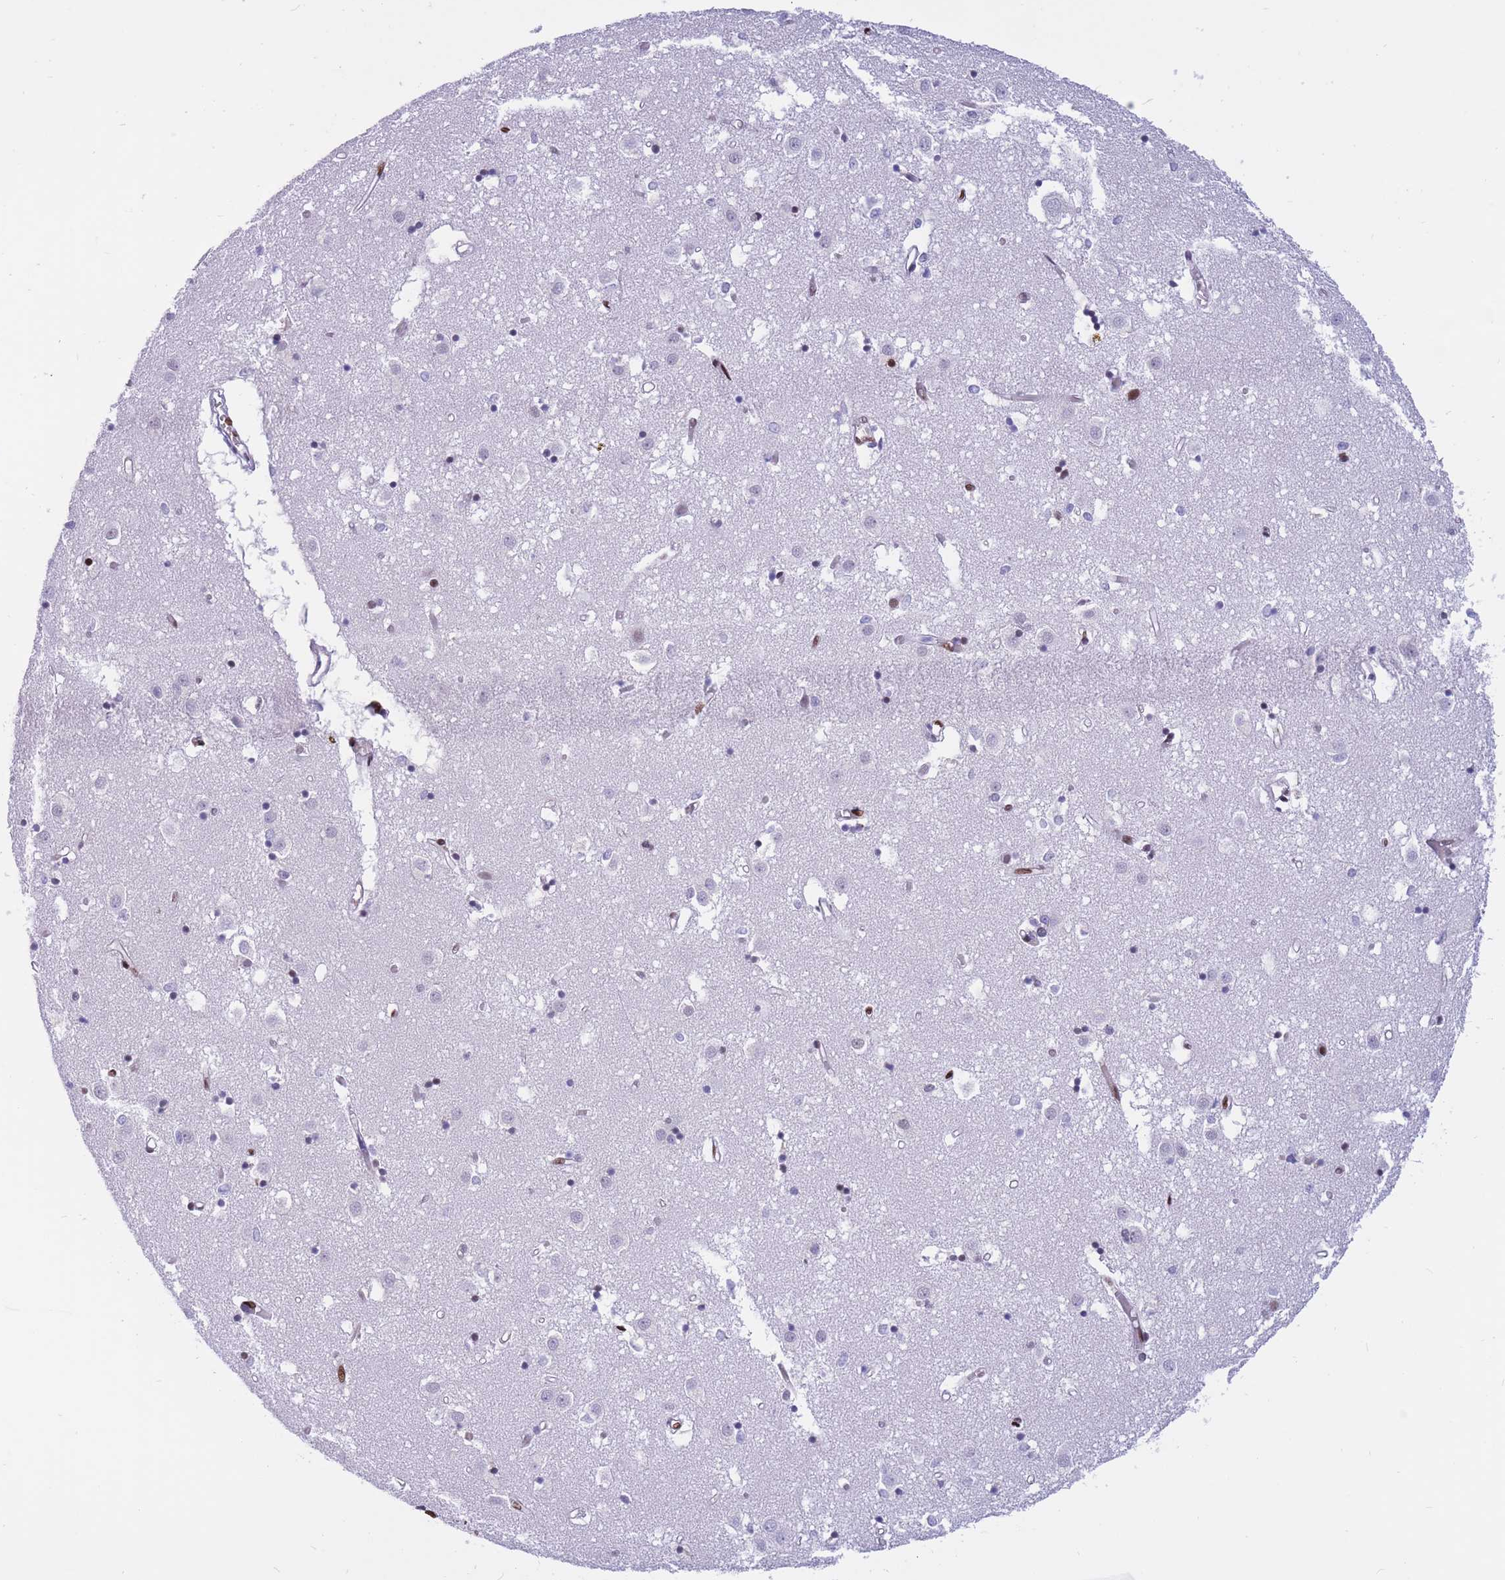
{"staining": {"intensity": "strong", "quantity": "<25%", "location": "nuclear"}, "tissue": "caudate", "cell_type": "Glial cells", "image_type": "normal", "snomed": [{"axis": "morphology", "description": "Normal tissue, NOS"}, {"axis": "topography", "description": "Lateral ventricle wall"}], "caption": "Caudate stained with immunohistochemistry displays strong nuclear positivity in approximately <25% of glial cells. (Stains: DAB (3,3'-diaminobenzidine) in brown, nuclei in blue, Microscopy: brightfield microscopy at high magnification).", "gene": "NASP", "patient": {"sex": "male", "age": 70}}